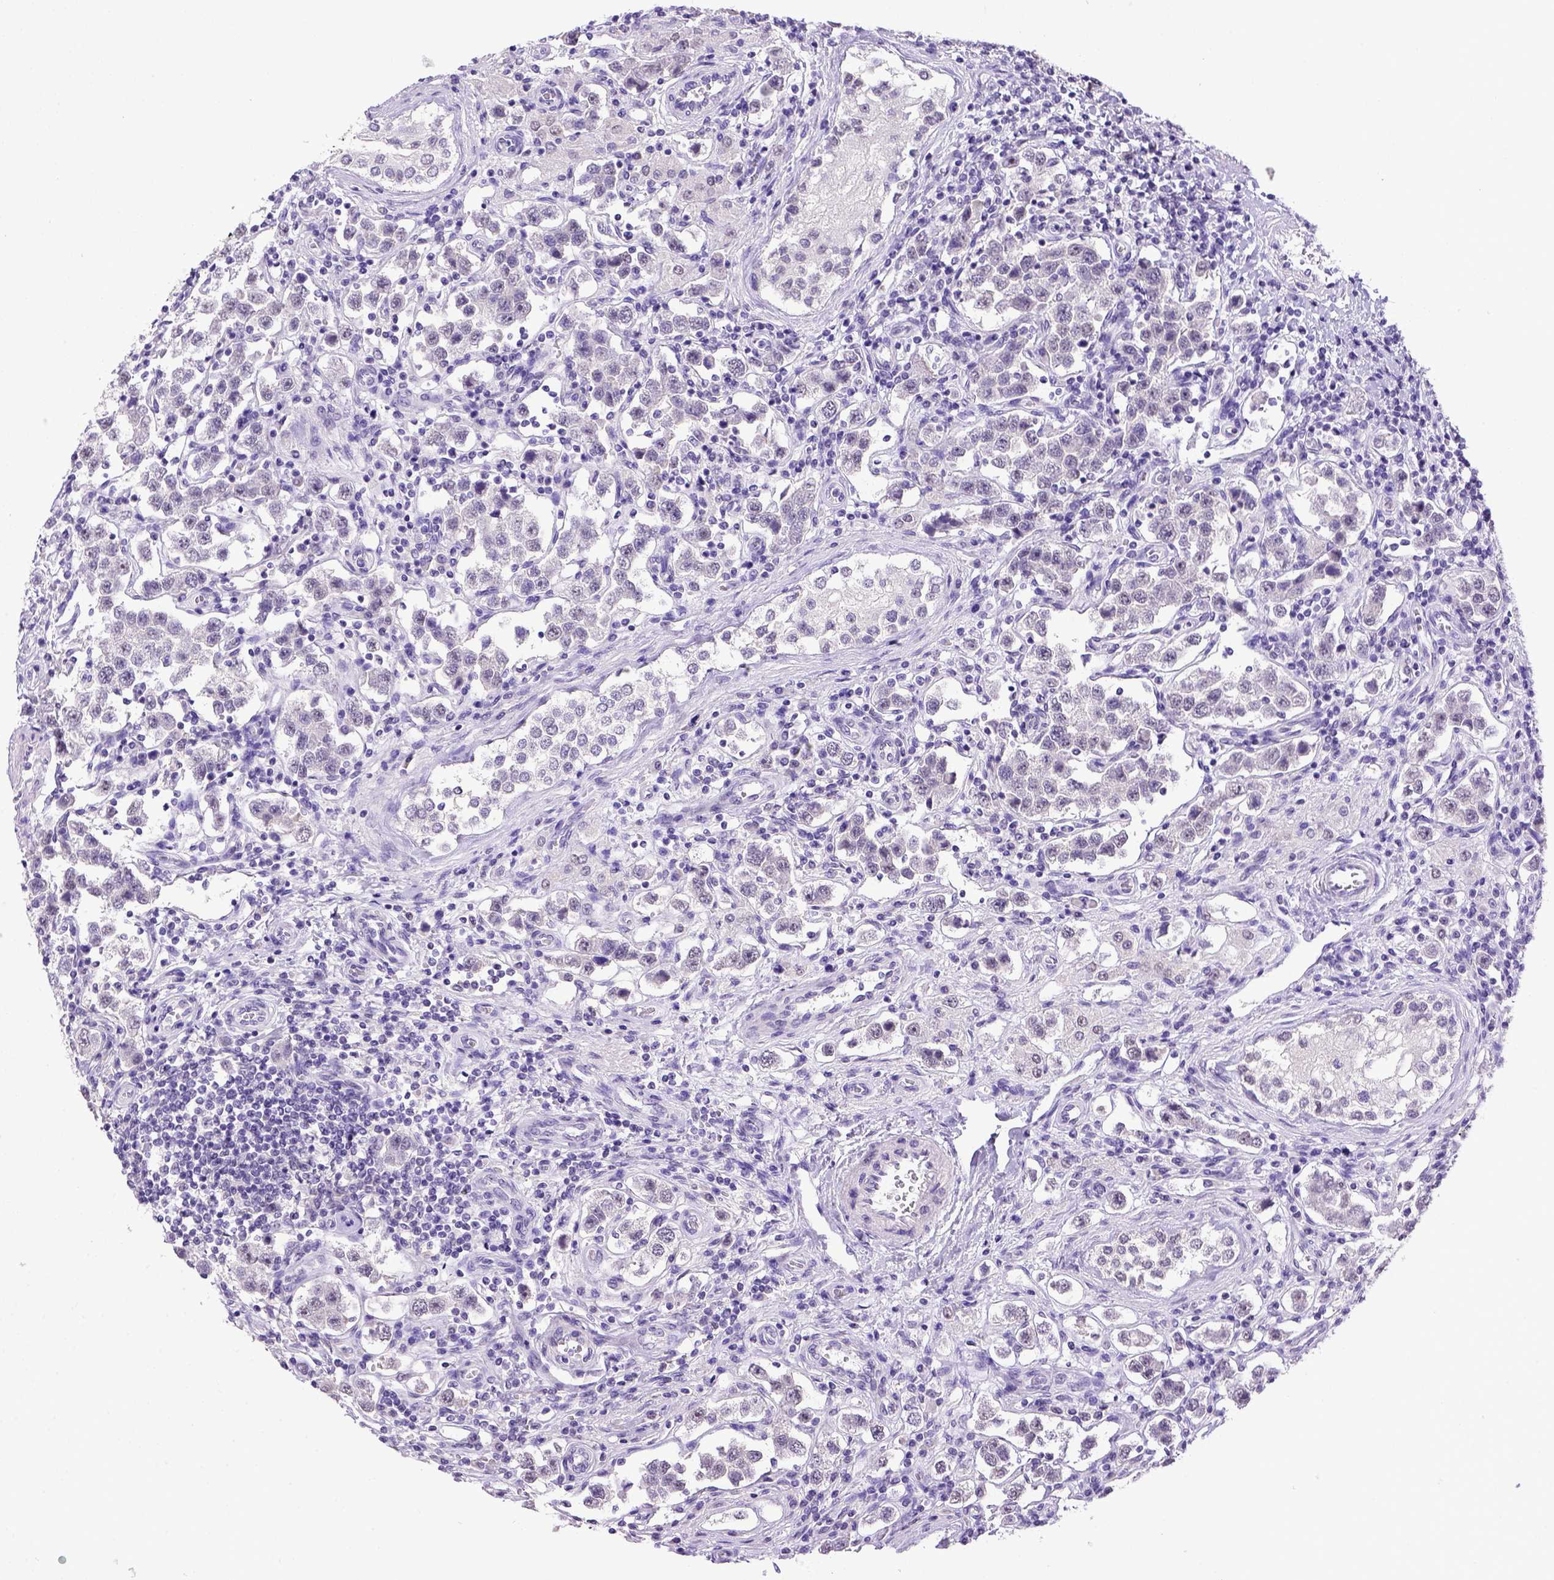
{"staining": {"intensity": "weak", "quantity": "<25%", "location": "cytoplasmic/membranous"}, "tissue": "testis cancer", "cell_type": "Tumor cells", "image_type": "cancer", "snomed": [{"axis": "morphology", "description": "Seminoma, NOS"}, {"axis": "topography", "description": "Testis"}], "caption": "A high-resolution photomicrograph shows IHC staining of testis seminoma, which exhibits no significant positivity in tumor cells.", "gene": "ESR1", "patient": {"sex": "male", "age": 37}}